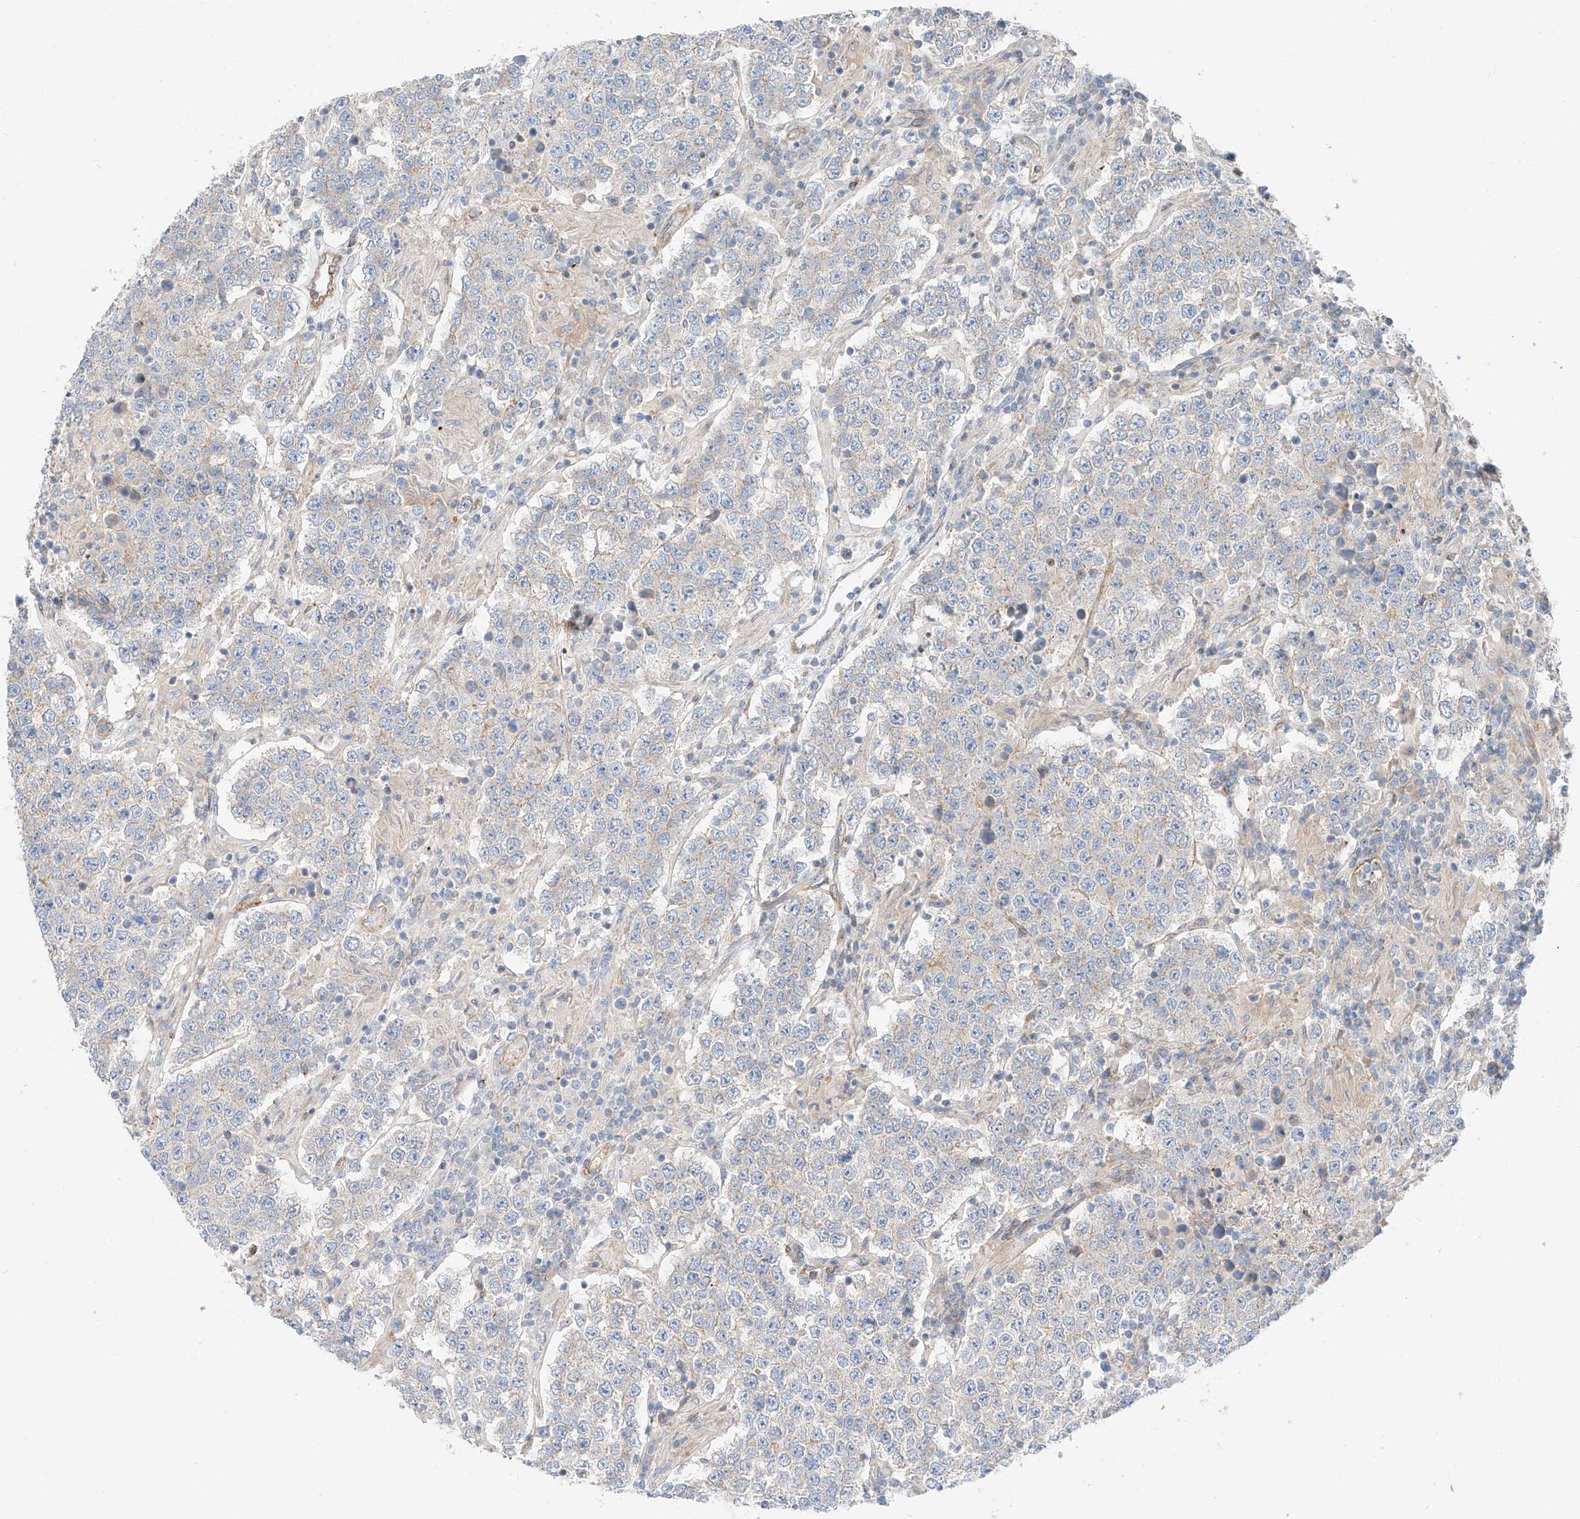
{"staining": {"intensity": "negative", "quantity": "none", "location": "none"}, "tissue": "testis cancer", "cell_type": "Tumor cells", "image_type": "cancer", "snomed": [{"axis": "morphology", "description": "Normal tissue, NOS"}, {"axis": "morphology", "description": "Urothelial carcinoma, High grade"}, {"axis": "morphology", "description": "Seminoma, NOS"}, {"axis": "morphology", "description": "Carcinoma, Embryonal, NOS"}, {"axis": "topography", "description": "Urinary bladder"}, {"axis": "topography", "description": "Testis"}], "caption": "DAB immunohistochemical staining of testis cancer shows no significant expression in tumor cells.", "gene": "MINDY4", "patient": {"sex": "male", "age": 41}}